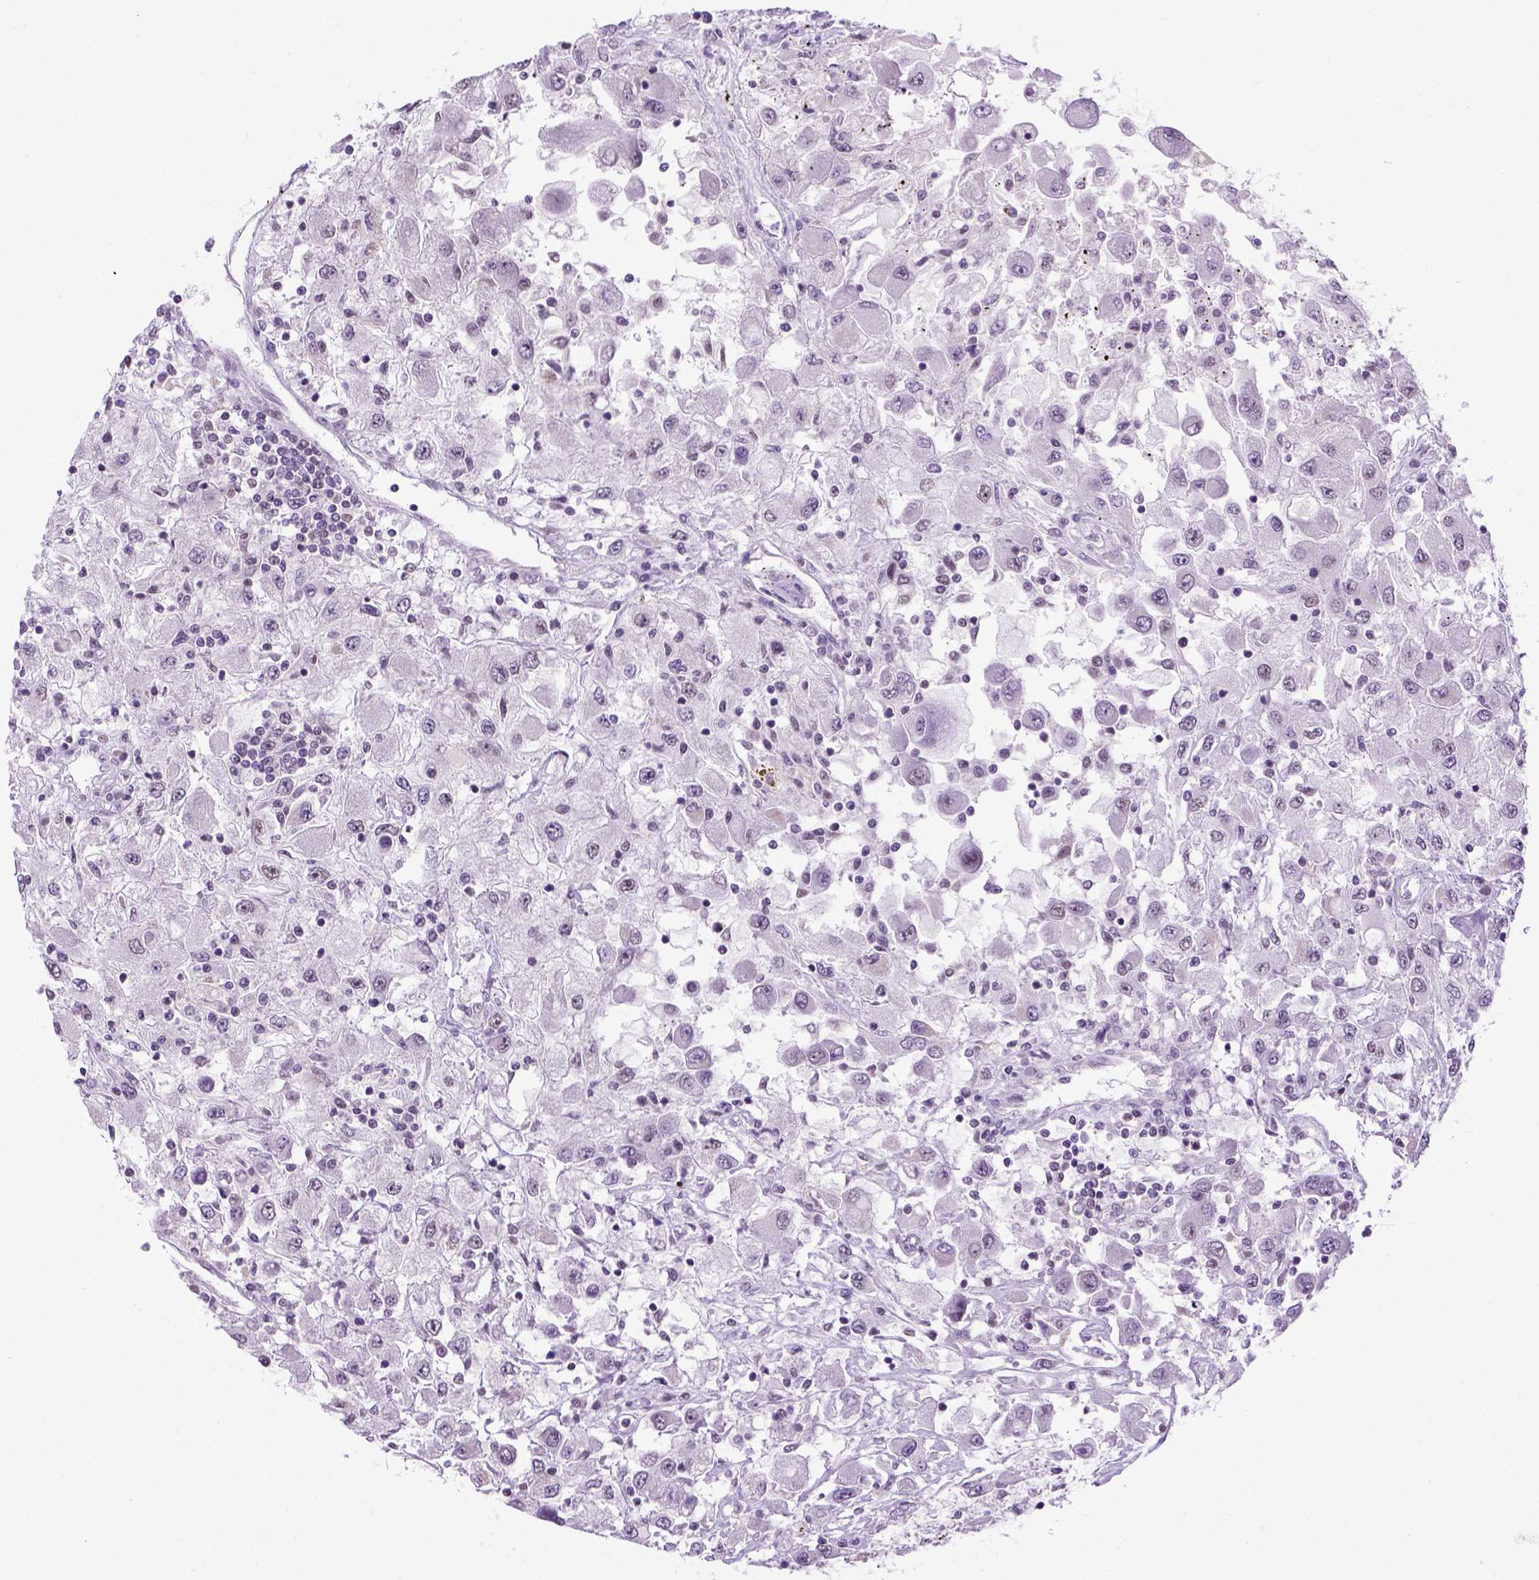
{"staining": {"intensity": "negative", "quantity": "none", "location": "none"}, "tissue": "renal cancer", "cell_type": "Tumor cells", "image_type": "cancer", "snomed": [{"axis": "morphology", "description": "Adenocarcinoma, NOS"}, {"axis": "topography", "description": "Kidney"}], "caption": "DAB (3,3'-diaminobenzidine) immunohistochemical staining of renal cancer (adenocarcinoma) reveals no significant expression in tumor cells. The staining was performed using DAB (3,3'-diaminobenzidine) to visualize the protein expression in brown, while the nuclei were stained in blue with hematoxylin (Magnification: 20x).", "gene": "TBPL1", "patient": {"sex": "female", "age": 67}}